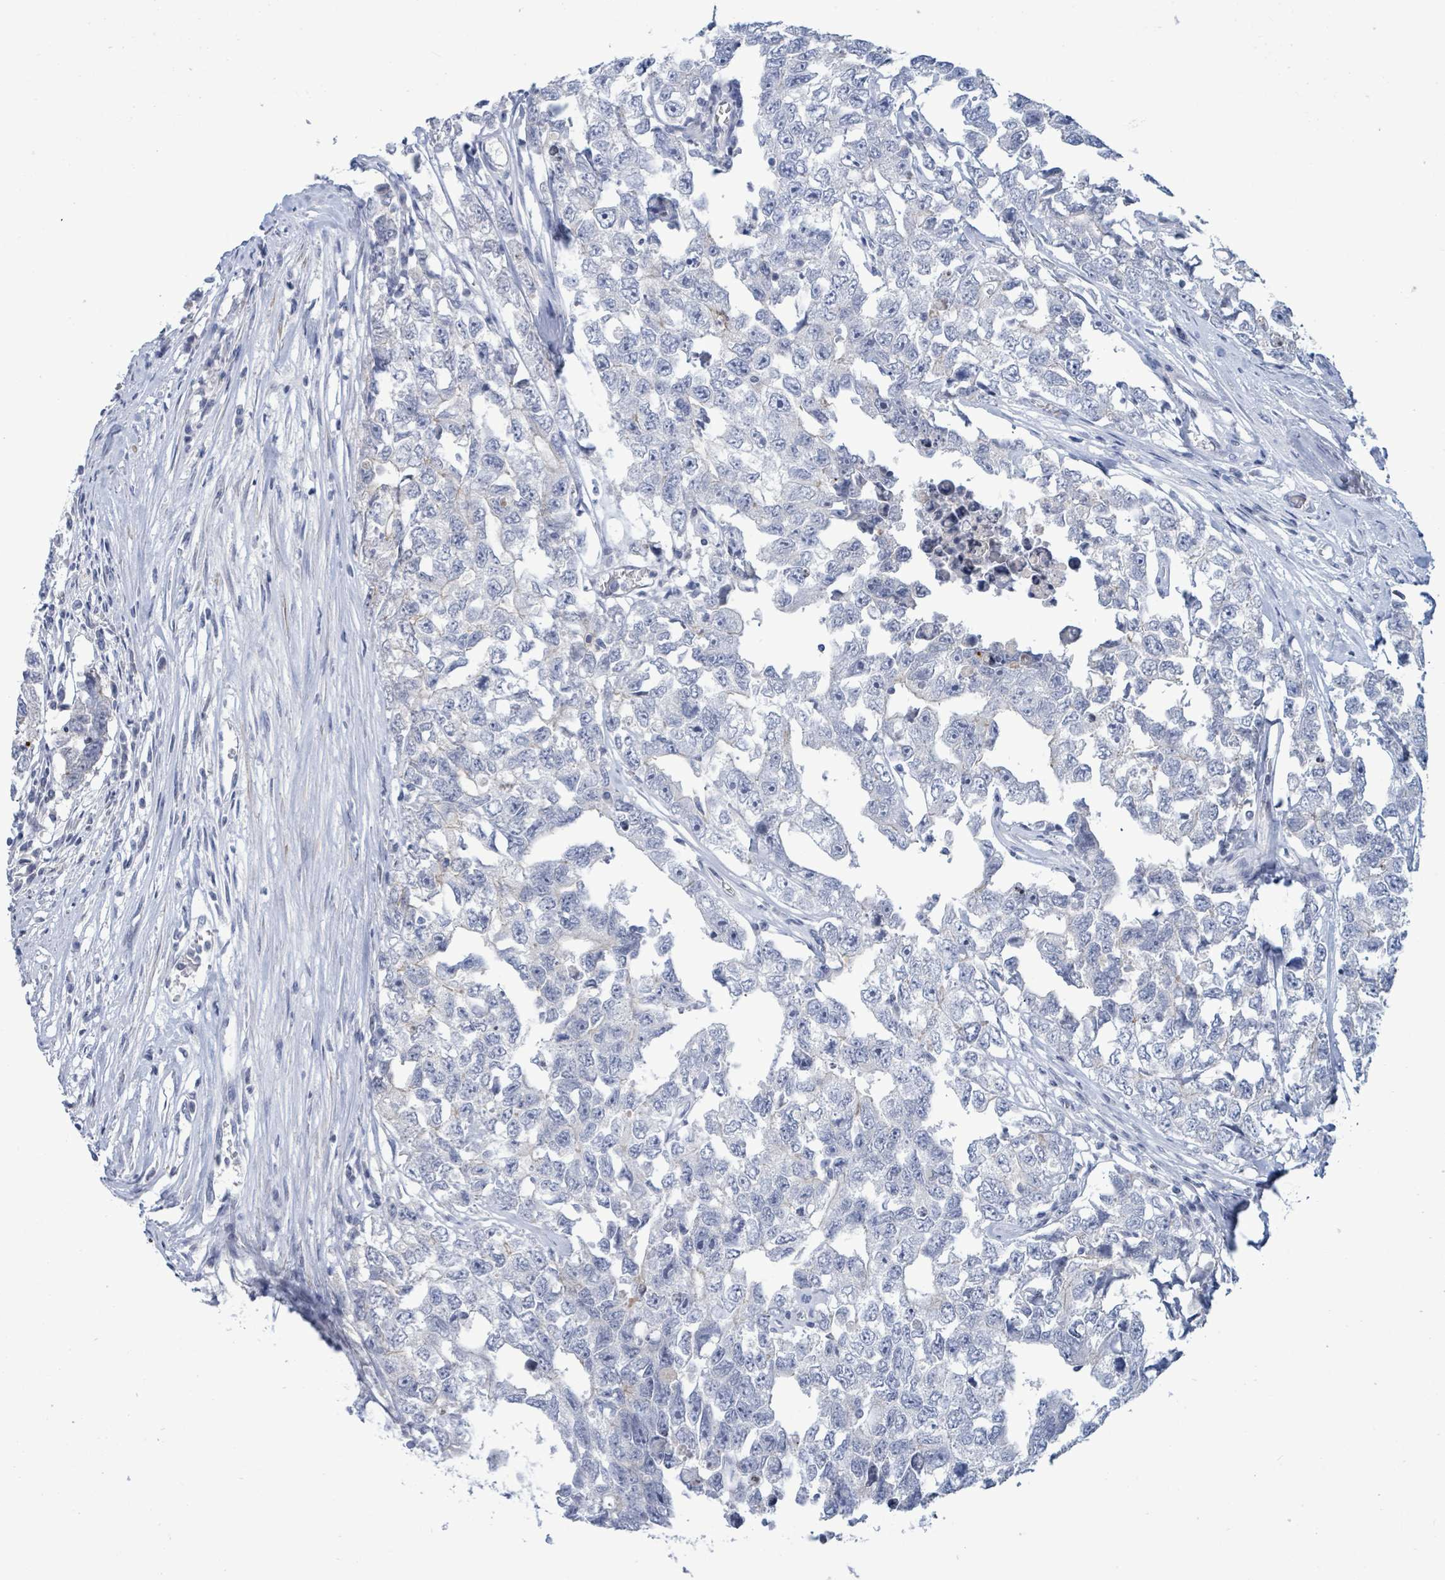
{"staining": {"intensity": "negative", "quantity": "none", "location": "none"}, "tissue": "testis cancer", "cell_type": "Tumor cells", "image_type": "cancer", "snomed": [{"axis": "morphology", "description": "Carcinoma, Embryonal, NOS"}, {"axis": "topography", "description": "Testis"}], "caption": "Testis cancer stained for a protein using immunohistochemistry shows no expression tumor cells.", "gene": "NTN3", "patient": {"sex": "male", "age": 22}}